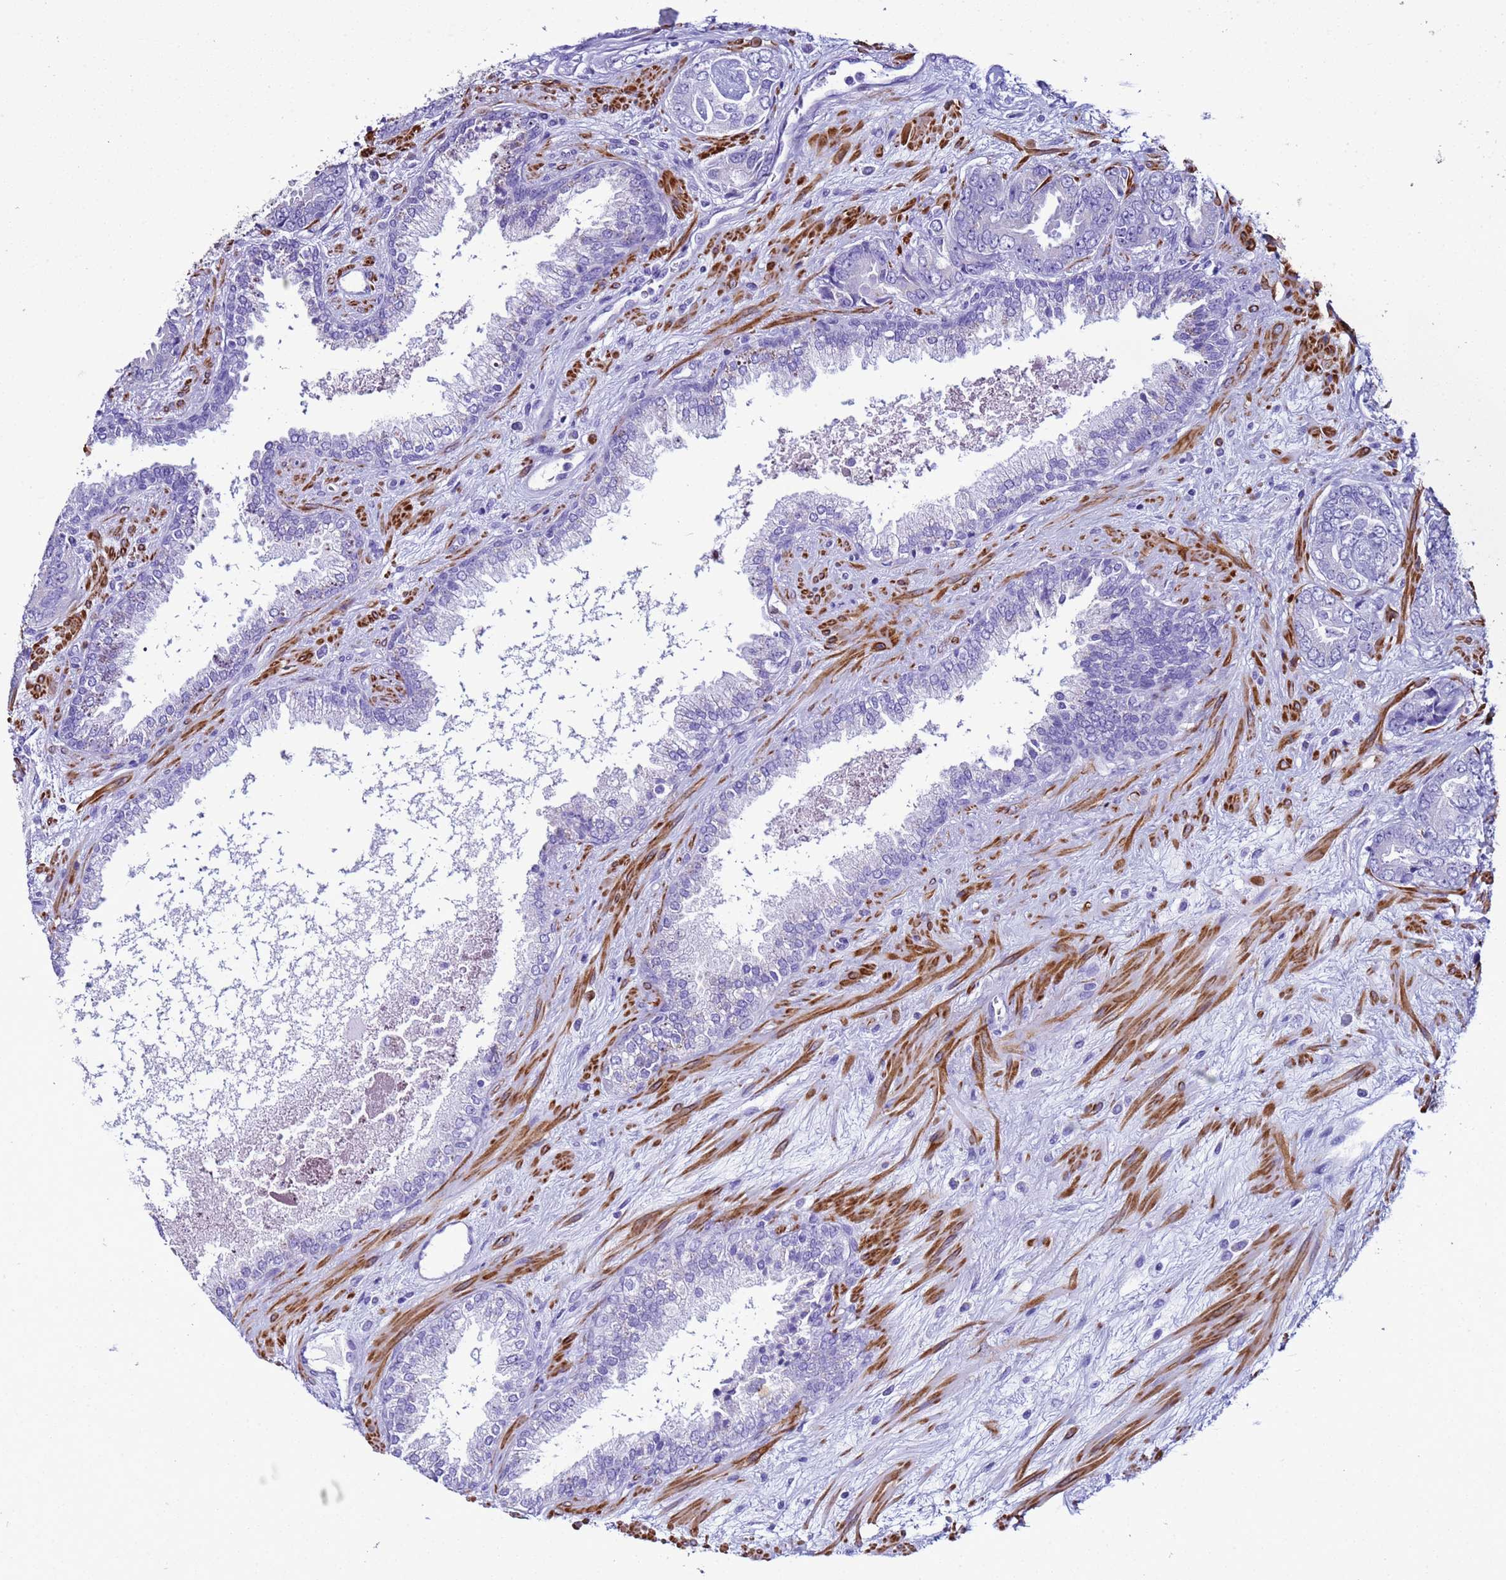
{"staining": {"intensity": "negative", "quantity": "none", "location": "none"}, "tissue": "prostate cancer", "cell_type": "Tumor cells", "image_type": "cancer", "snomed": [{"axis": "morphology", "description": "Adenocarcinoma, High grade"}, {"axis": "topography", "description": "Prostate"}], "caption": "This histopathology image is of prostate cancer (adenocarcinoma (high-grade)) stained with immunohistochemistry (IHC) to label a protein in brown with the nuclei are counter-stained blue. There is no staining in tumor cells.", "gene": "LCMT1", "patient": {"sex": "male", "age": 71}}